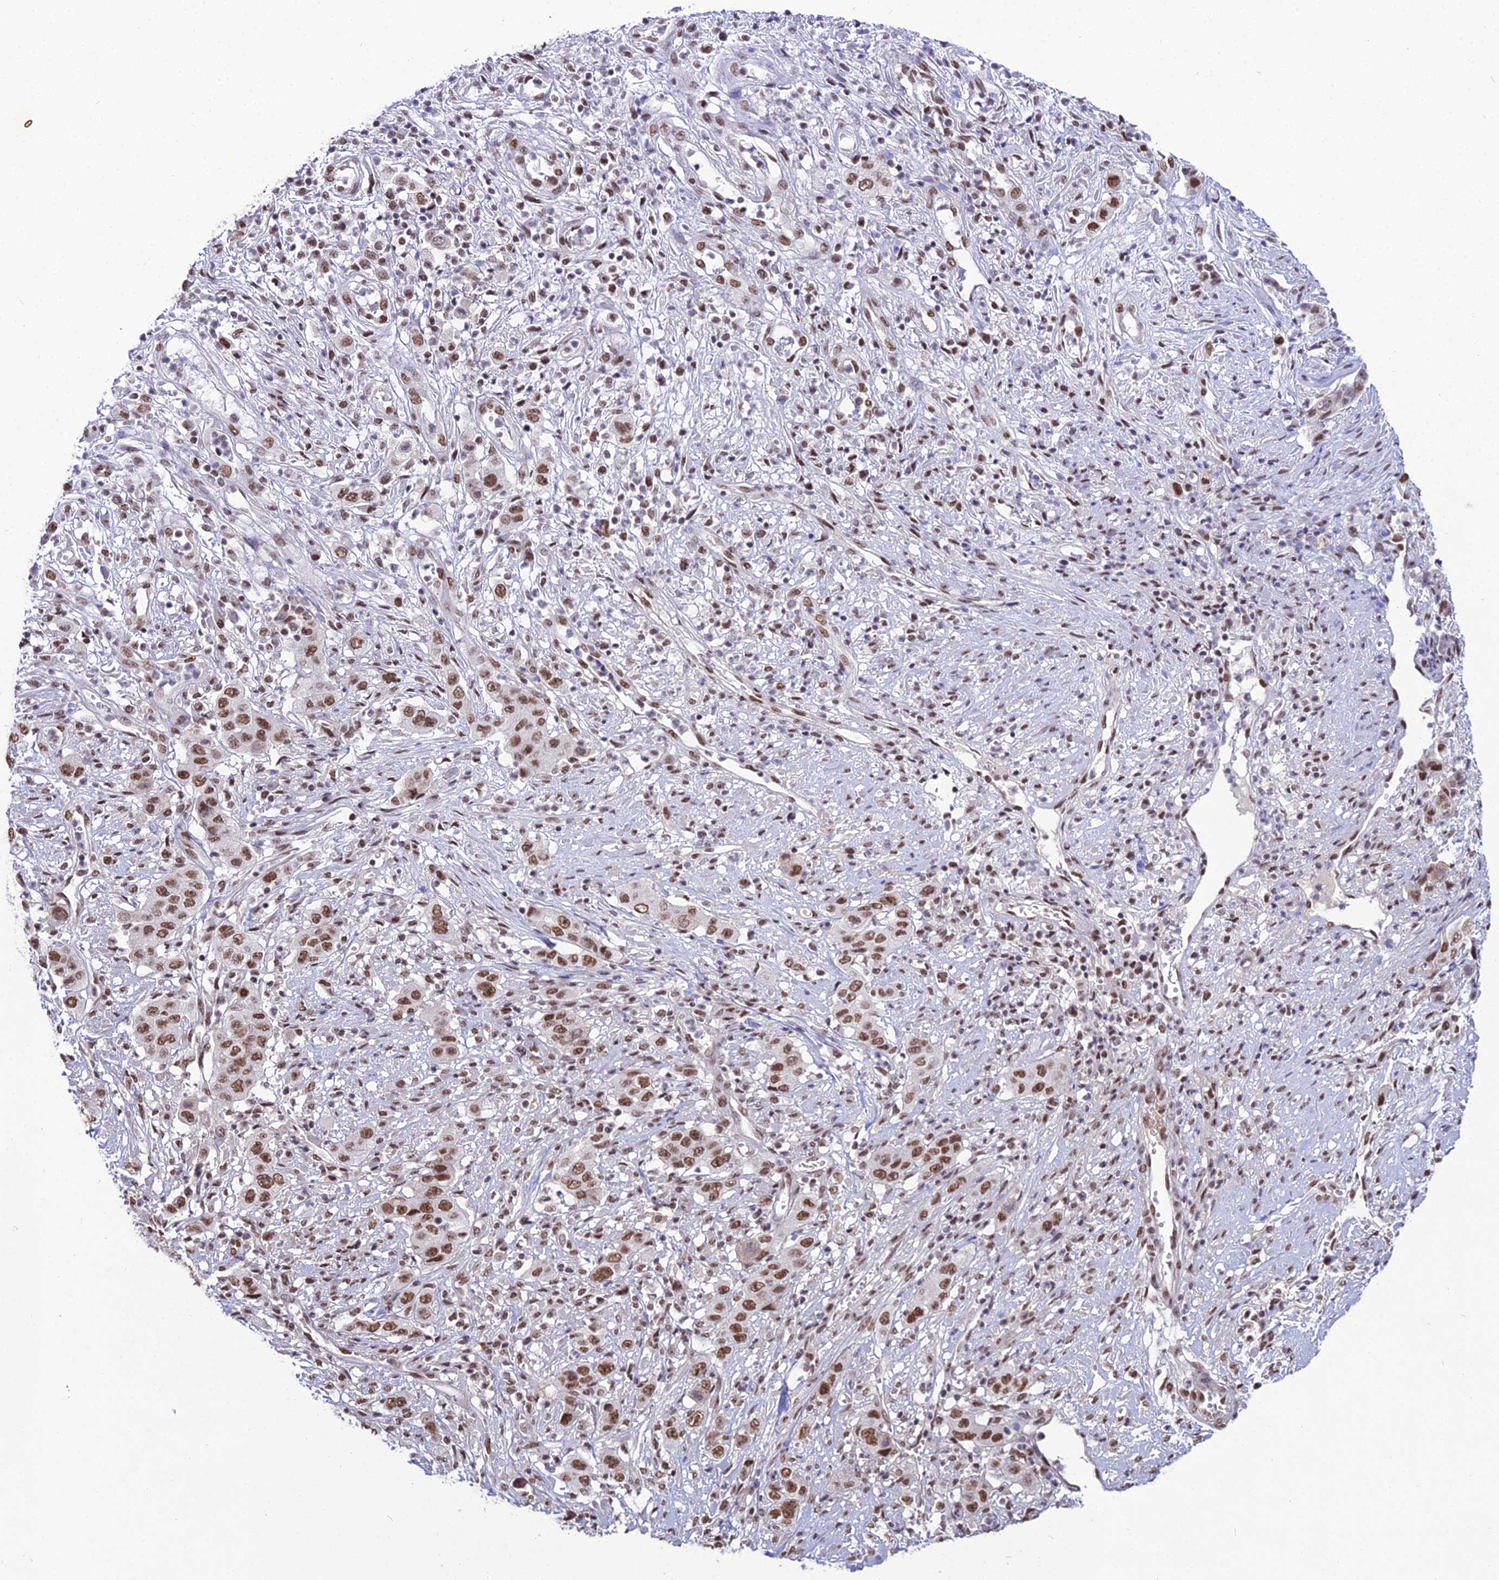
{"staining": {"intensity": "moderate", "quantity": ">75%", "location": "nuclear"}, "tissue": "stomach cancer", "cell_type": "Tumor cells", "image_type": "cancer", "snomed": [{"axis": "morphology", "description": "Adenocarcinoma, NOS"}, {"axis": "topography", "description": "Stomach, upper"}], "caption": "An image showing moderate nuclear positivity in about >75% of tumor cells in adenocarcinoma (stomach), as visualized by brown immunohistochemical staining.", "gene": "RBM12", "patient": {"sex": "male", "age": 62}}